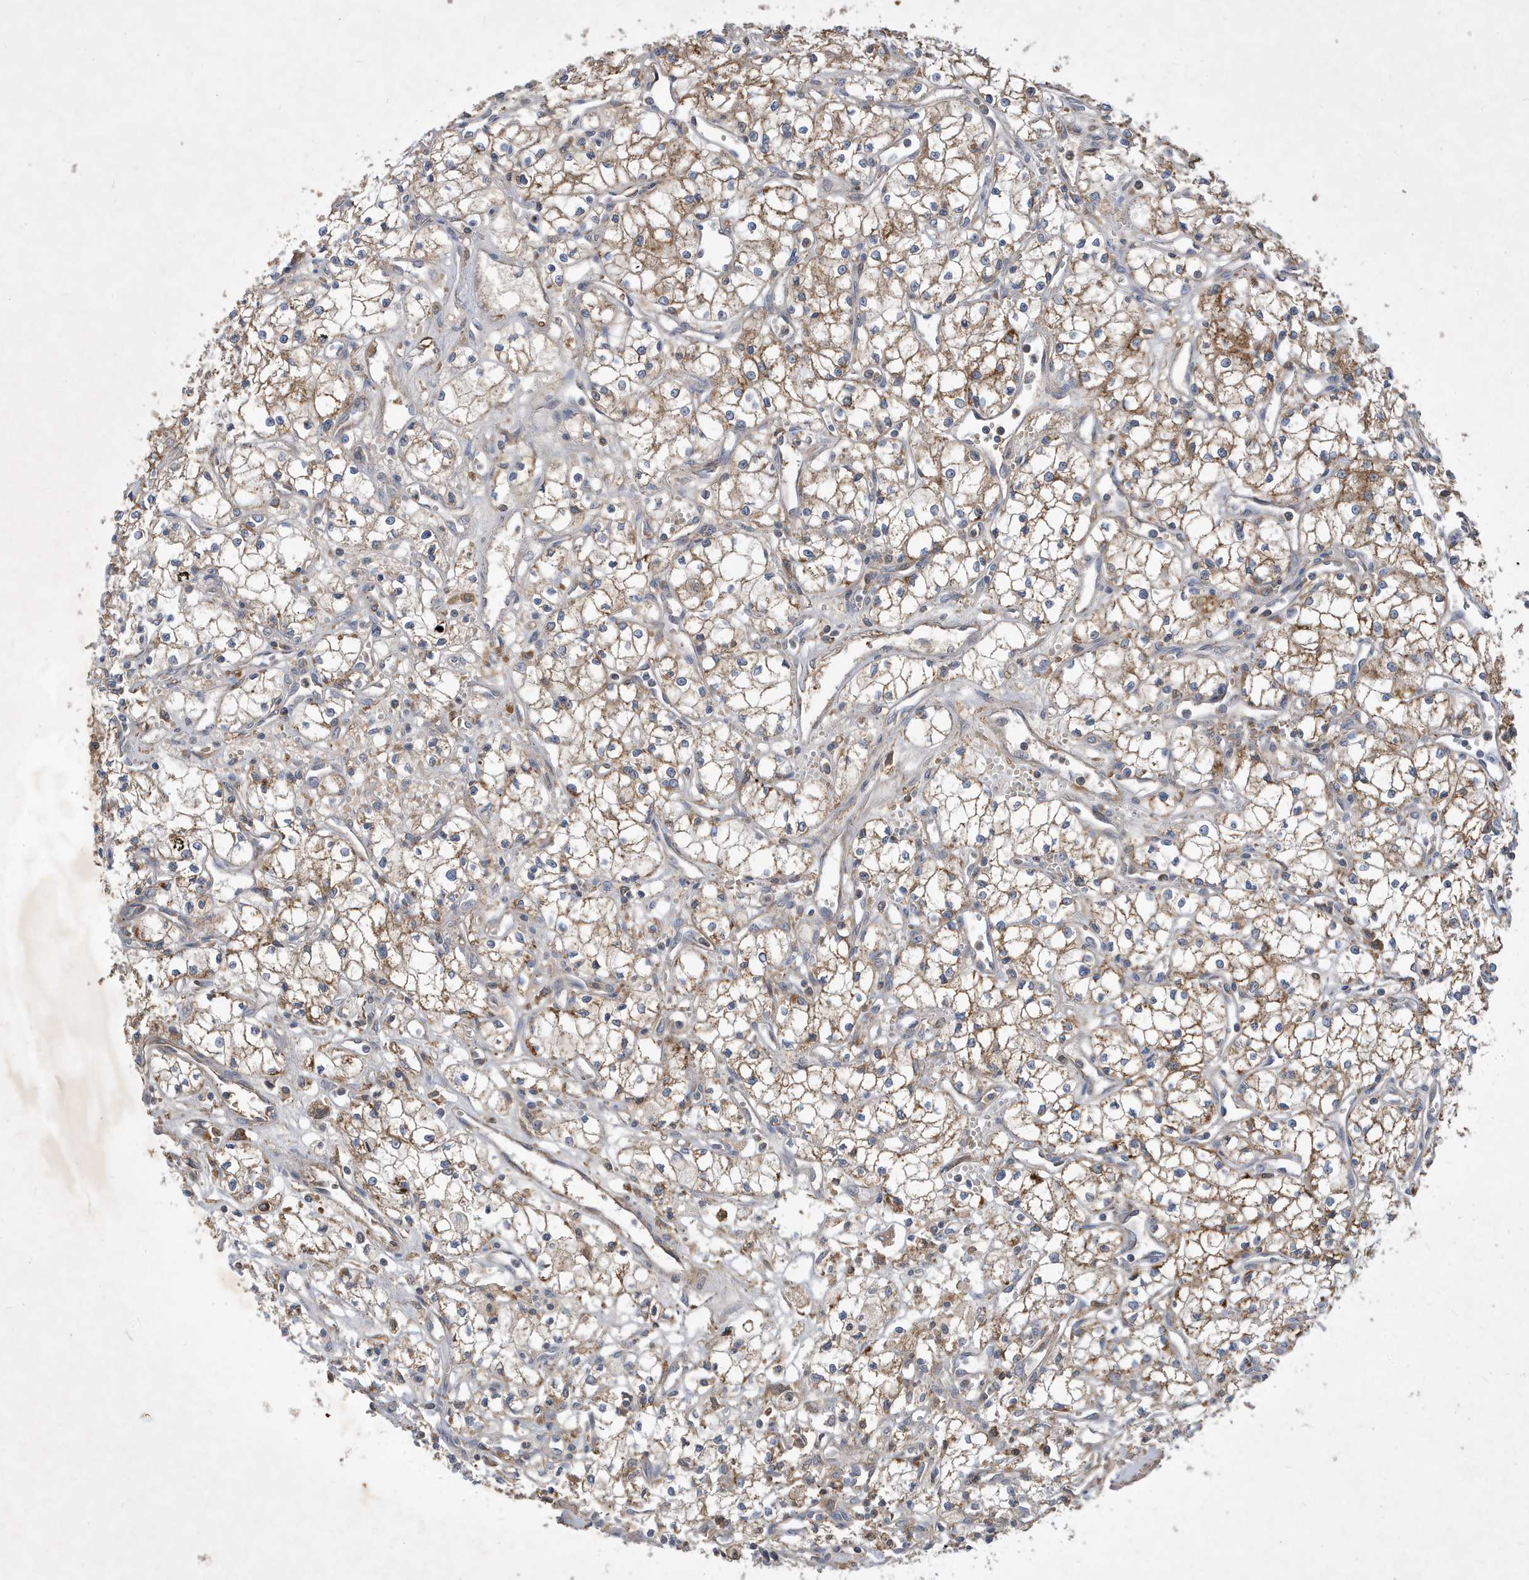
{"staining": {"intensity": "moderate", "quantity": ">75%", "location": "cytoplasmic/membranous"}, "tissue": "renal cancer", "cell_type": "Tumor cells", "image_type": "cancer", "snomed": [{"axis": "morphology", "description": "Adenocarcinoma, NOS"}, {"axis": "topography", "description": "Kidney"}], "caption": "Immunohistochemical staining of renal adenocarcinoma exhibits medium levels of moderate cytoplasmic/membranous protein staining in approximately >75% of tumor cells.", "gene": "STK19", "patient": {"sex": "male", "age": 59}}